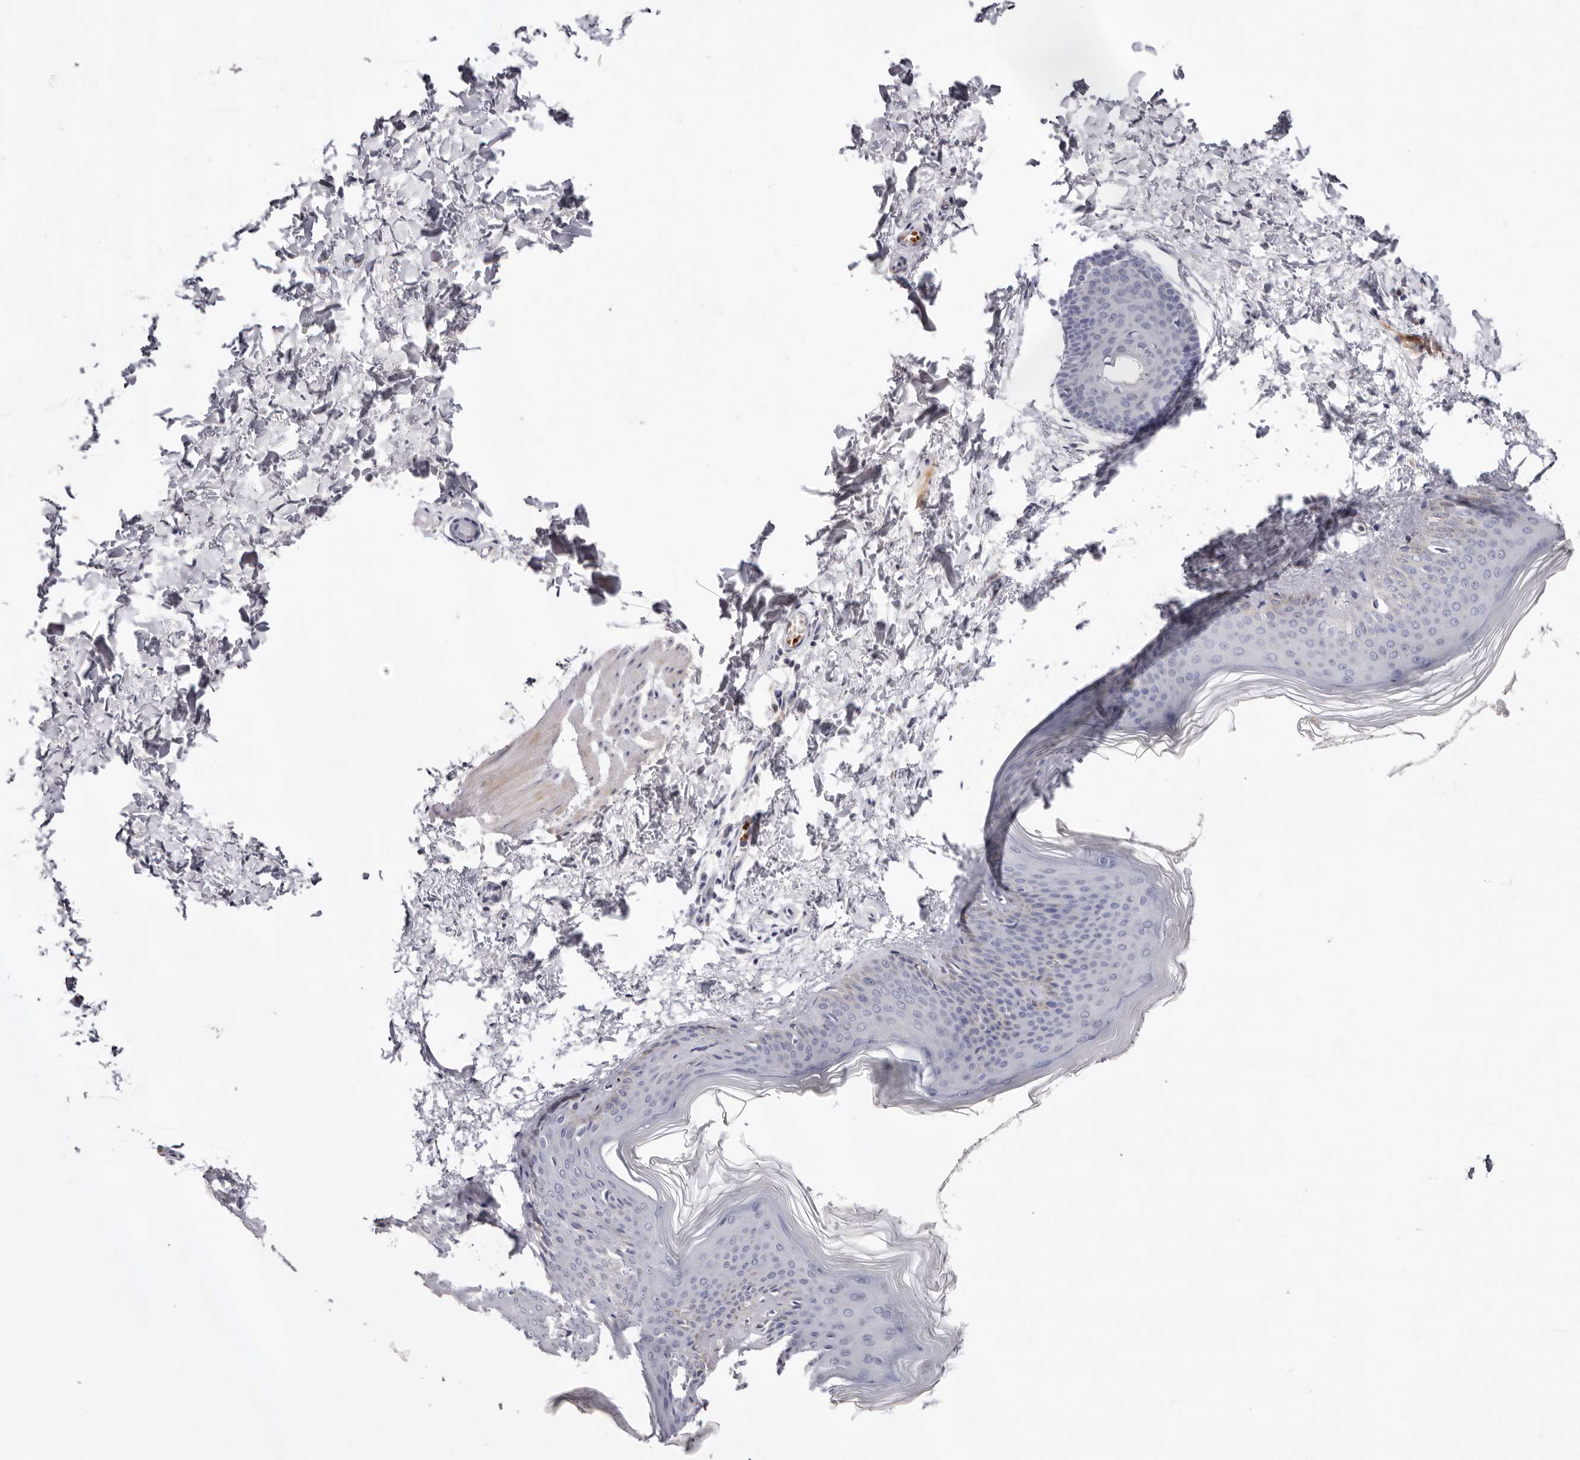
{"staining": {"intensity": "negative", "quantity": "none", "location": "none"}, "tissue": "skin", "cell_type": "Fibroblasts", "image_type": "normal", "snomed": [{"axis": "morphology", "description": "Normal tissue, NOS"}, {"axis": "topography", "description": "Skin"}], "caption": "Immunohistochemistry (IHC) of normal human skin reveals no staining in fibroblasts.", "gene": "LMLN", "patient": {"sex": "female", "age": 27}}